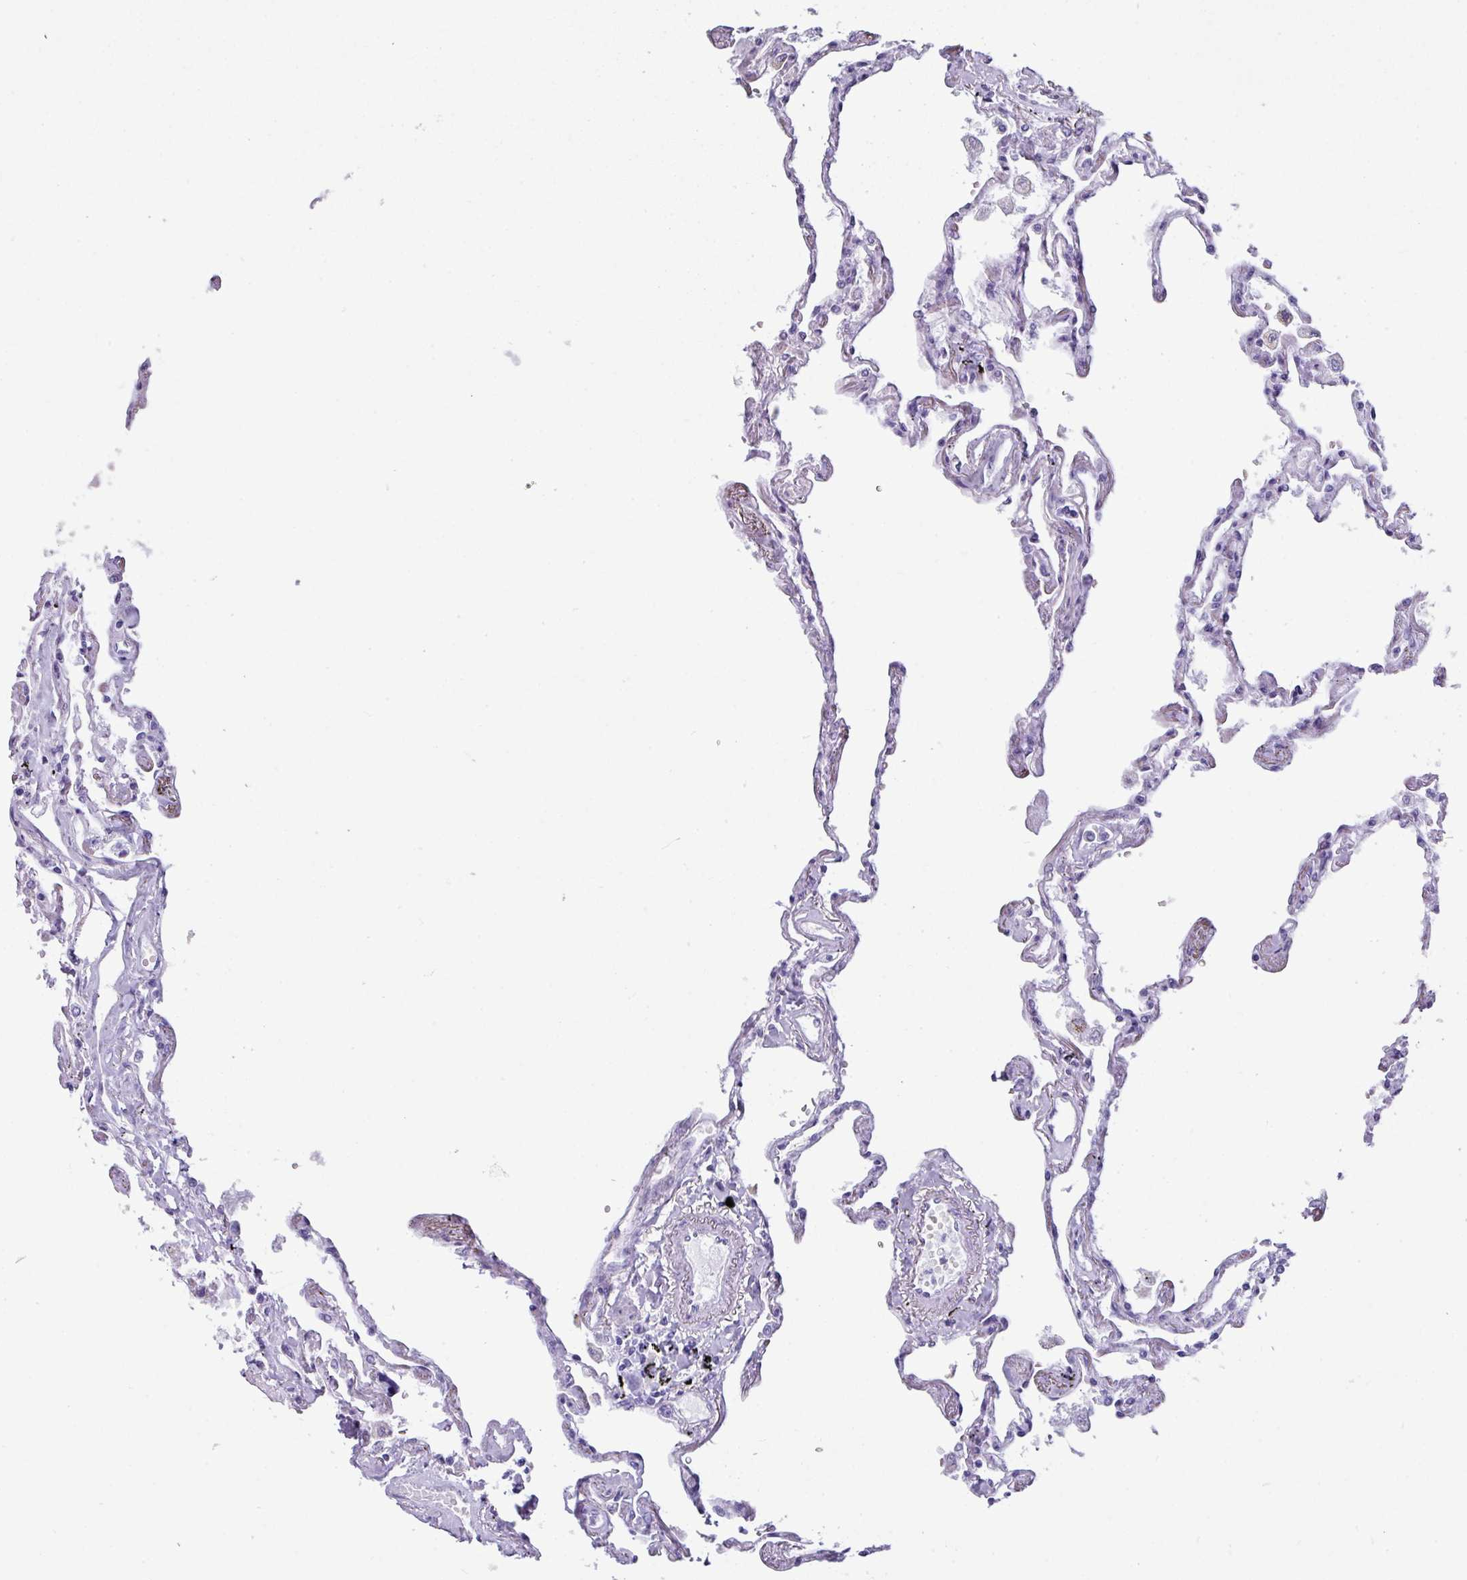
{"staining": {"intensity": "strong", "quantity": "<25%", "location": "cytoplasmic/membranous"}, "tissue": "lung", "cell_type": "Alveolar cells", "image_type": "normal", "snomed": [{"axis": "morphology", "description": "Normal tissue, NOS"}, {"axis": "topography", "description": "Lung"}], "caption": "High-power microscopy captured an IHC histopathology image of unremarkable lung, revealing strong cytoplasmic/membranous positivity in about <25% of alveolar cells.", "gene": "NCCRP1", "patient": {"sex": "female", "age": 67}}